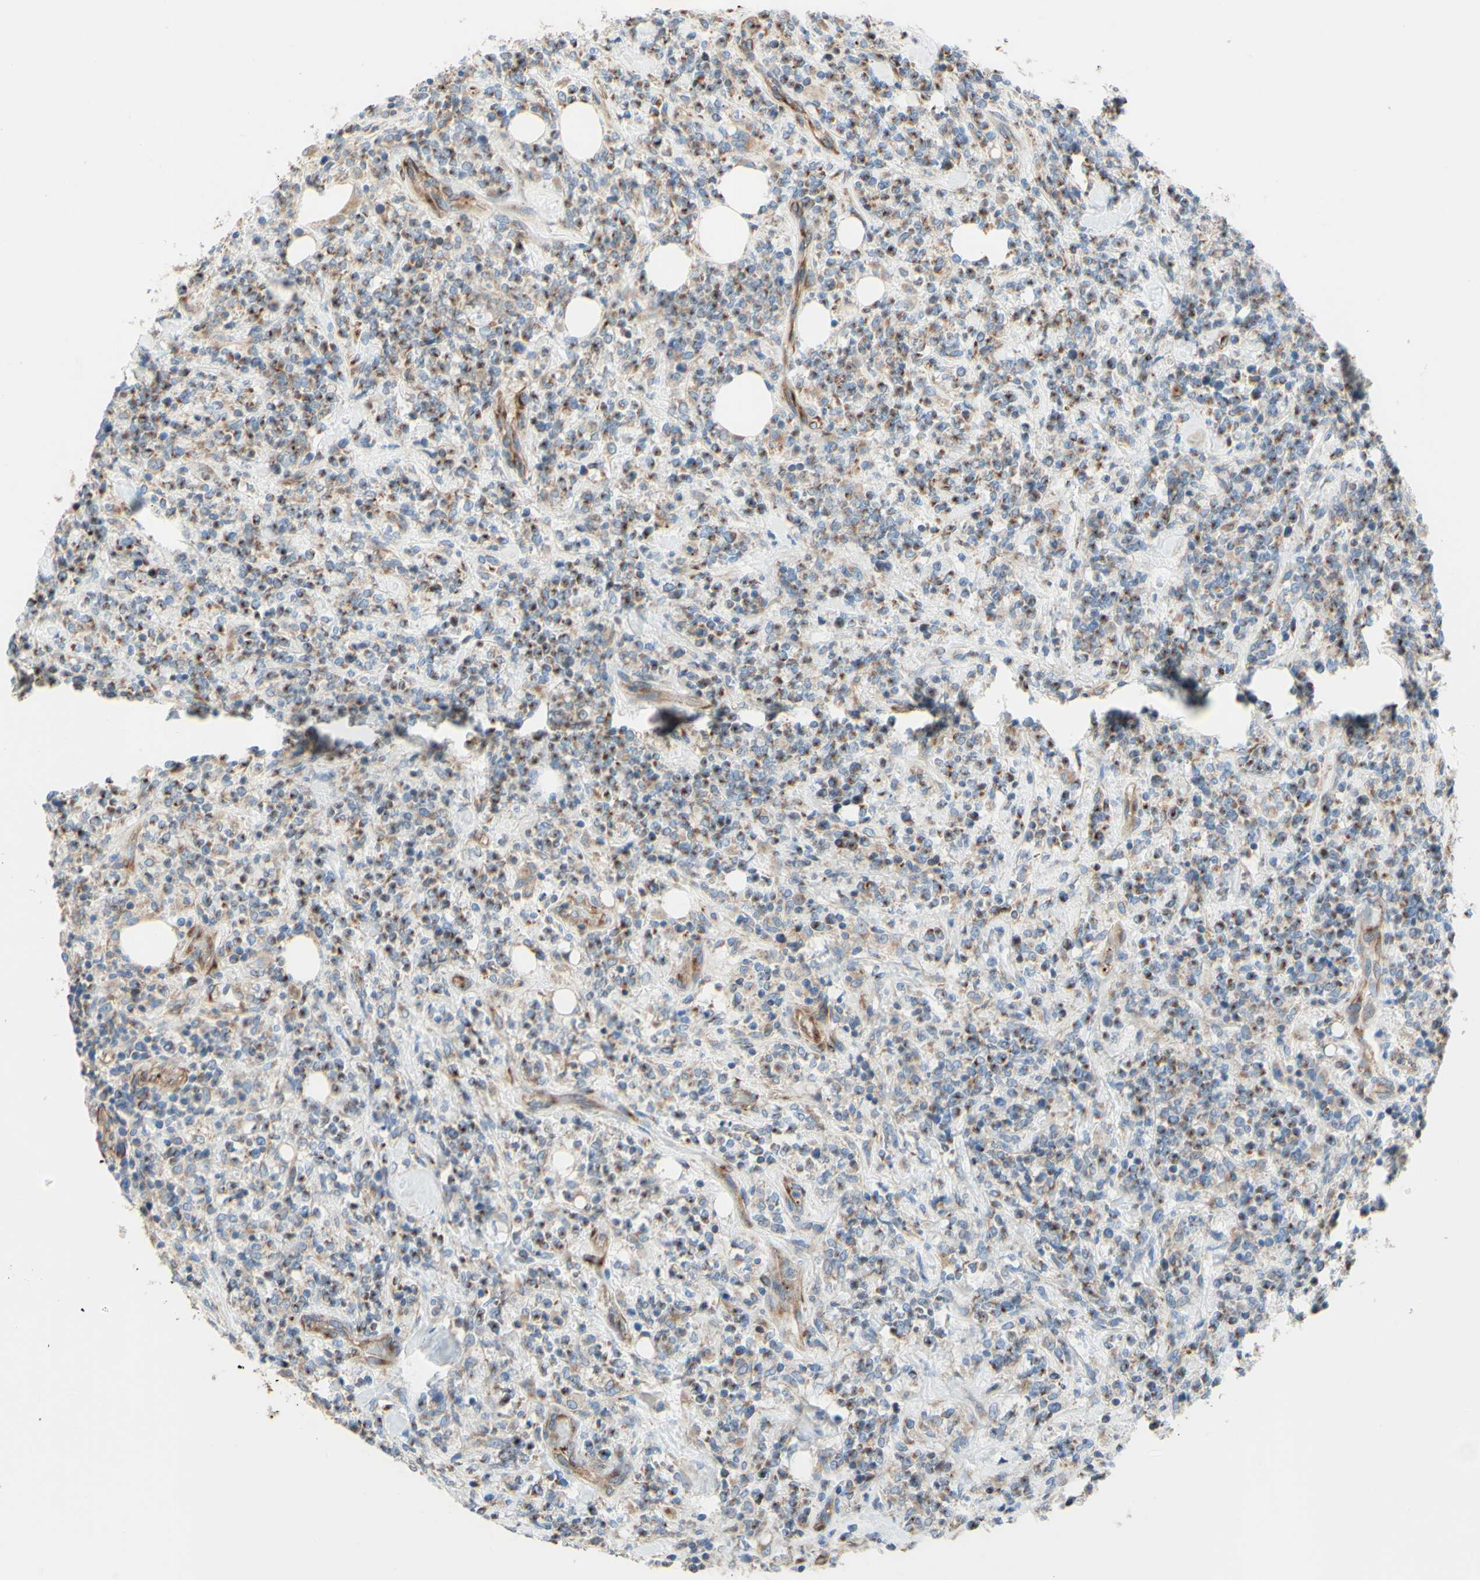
{"staining": {"intensity": "moderate", "quantity": ">75%", "location": "cytoplasmic/membranous"}, "tissue": "lymphoma", "cell_type": "Tumor cells", "image_type": "cancer", "snomed": [{"axis": "morphology", "description": "Malignant lymphoma, non-Hodgkin's type, High grade"}, {"axis": "topography", "description": "Soft tissue"}], "caption": "Brown immunohistochemical staining in human lymphoma exhibits moderate cytoplasmic/membranous expression in approximately >75% of tumor cells. (DAB IHC, brown staining for protein, blue staining for nuclei).", "gene": "ENDOD1", "patient": {"sex": "male", "age": 18}}